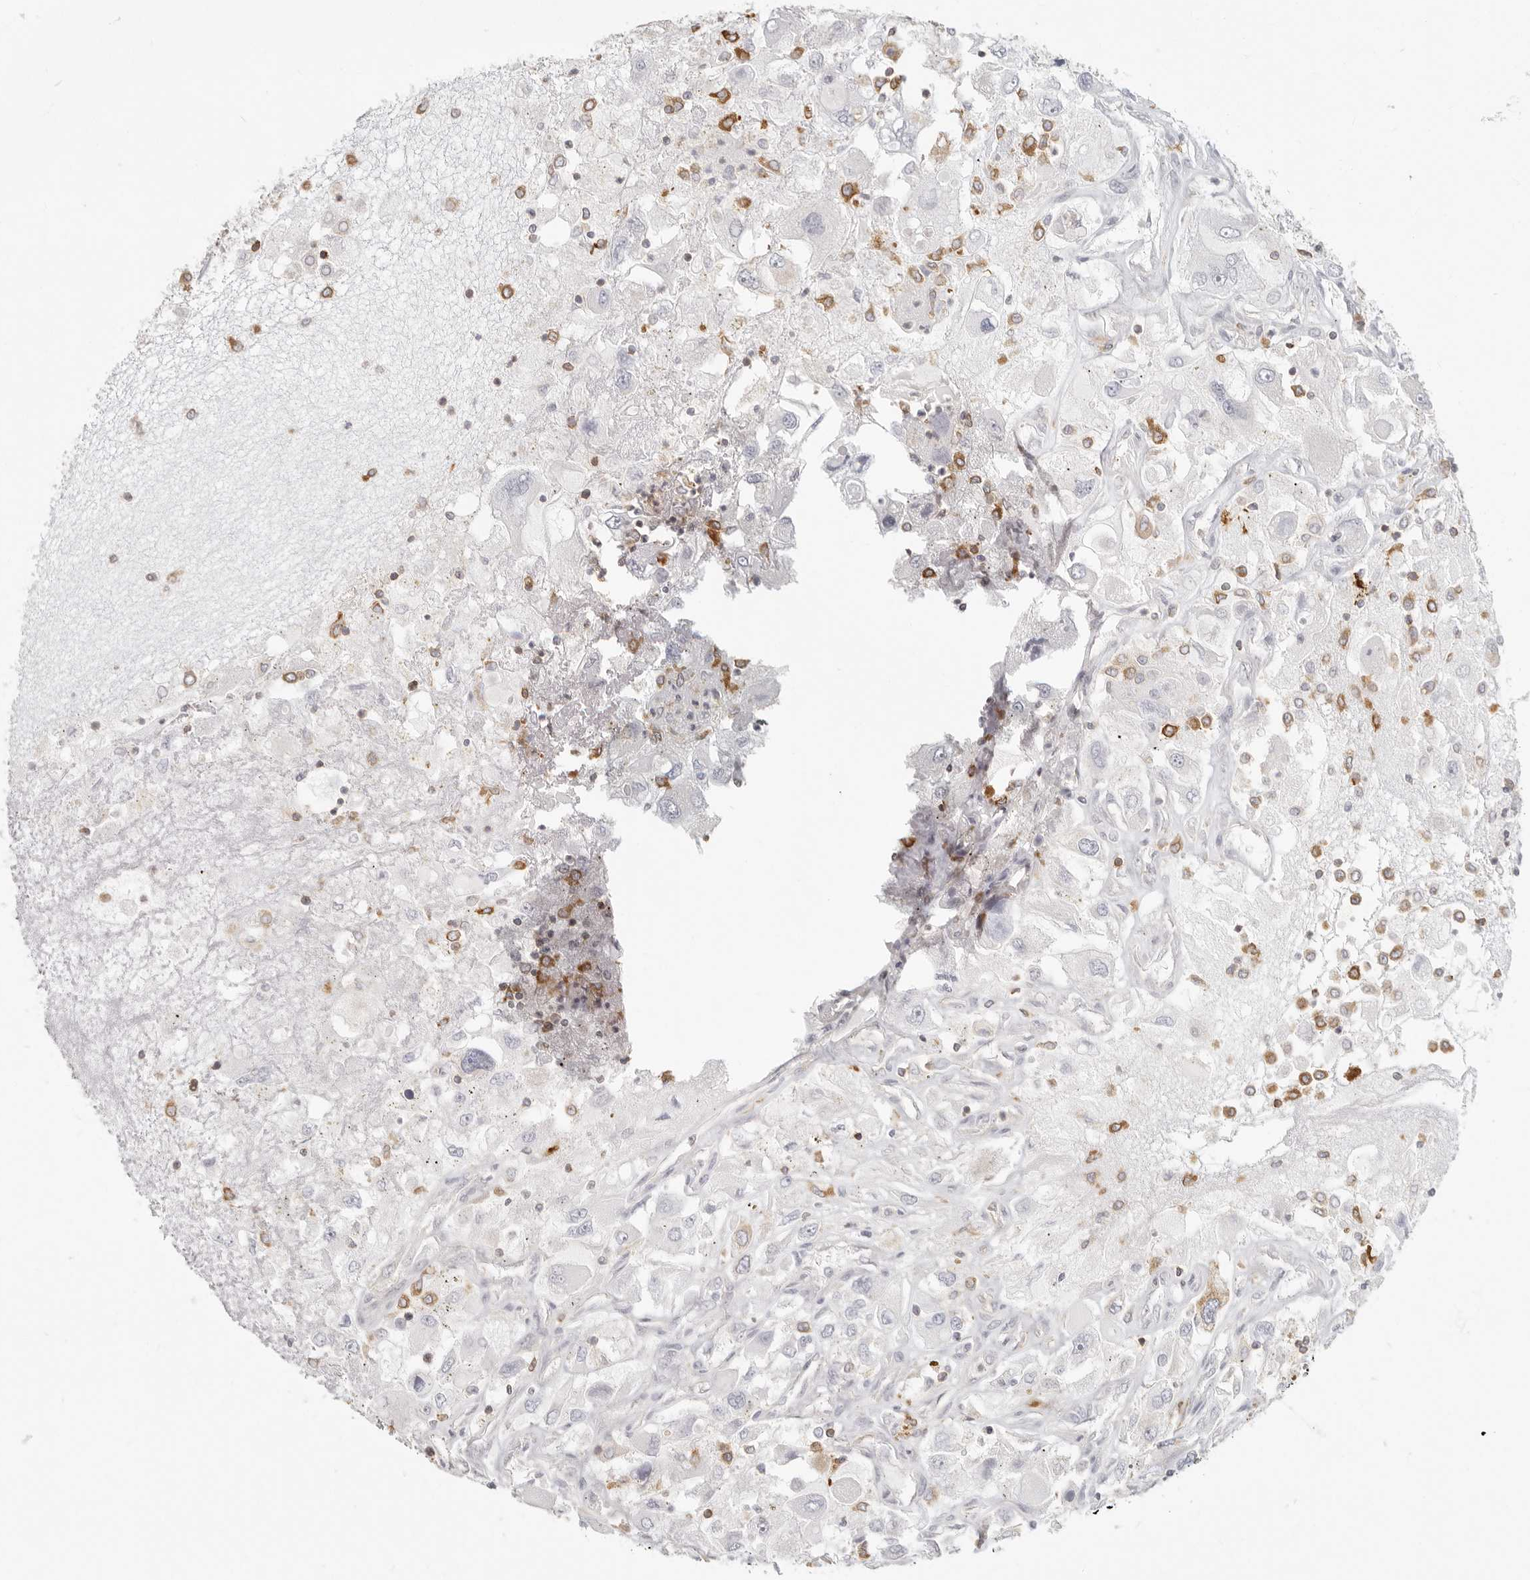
{"staining": {"intensity": "negative", "quantity": "none", "location": "none"}, "tissue": "renal cancer", "cell_type": "Tumor cells", "image_type": "cancer", "snomed": [{"axis": "morphology", "description": "Adenocarcinoma, NOS"}, {"axis": "topography", "description": "Kidney"}], "caption": "Tumor cells show no significant staining in adenocarcinoma (renal).", "gene": "NIBAN1", "patient": {"sex": "female", "age": 52}}